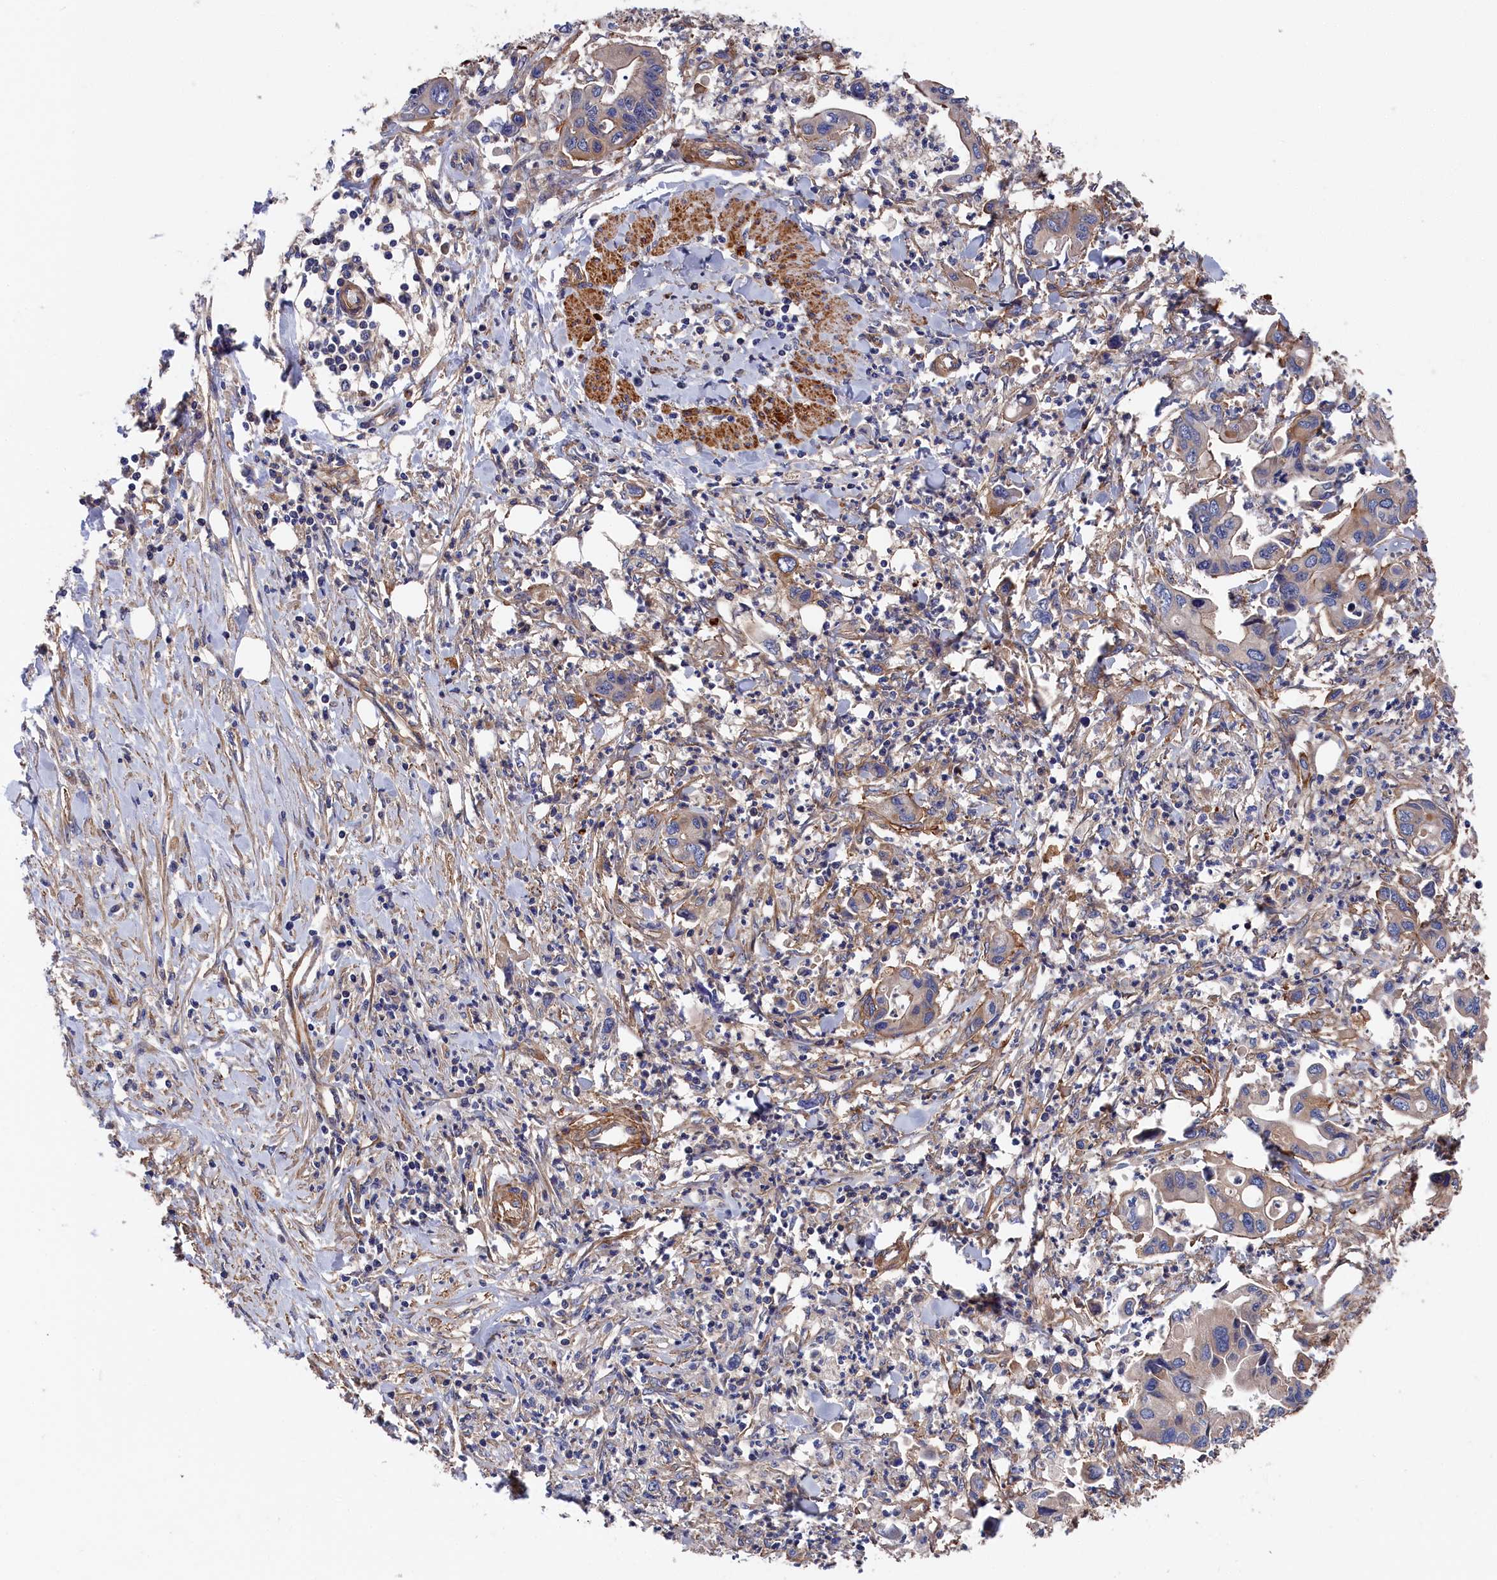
{"staining": {"intensity": "weak", "quantity": "<25%", "location": "cytoplasmic/membranous"}, "tissue": "pancreatic cancer", "cell_type": "Tumor cells", "image_type": "cancer", "snomed": [{"axis": "morphology", "description": "Adenocarcinoma, NOS"}, {"axis": "topography", "description": "Pancreas"}], "caption": "This micrograph is of pancreatic cancer stained with immunohistochemistry (IHC) to label a protein in brown with the nuclei are counter-stained blue. There is no staining in tumor cells. (Stains: DAB immunohistochemistry (IHC) with hematoxylin counter stain, Microscopy: brightfield microscopy at high magnification).", "gene": "LDHD", "patient": {"sex": "female", "age": 50}}